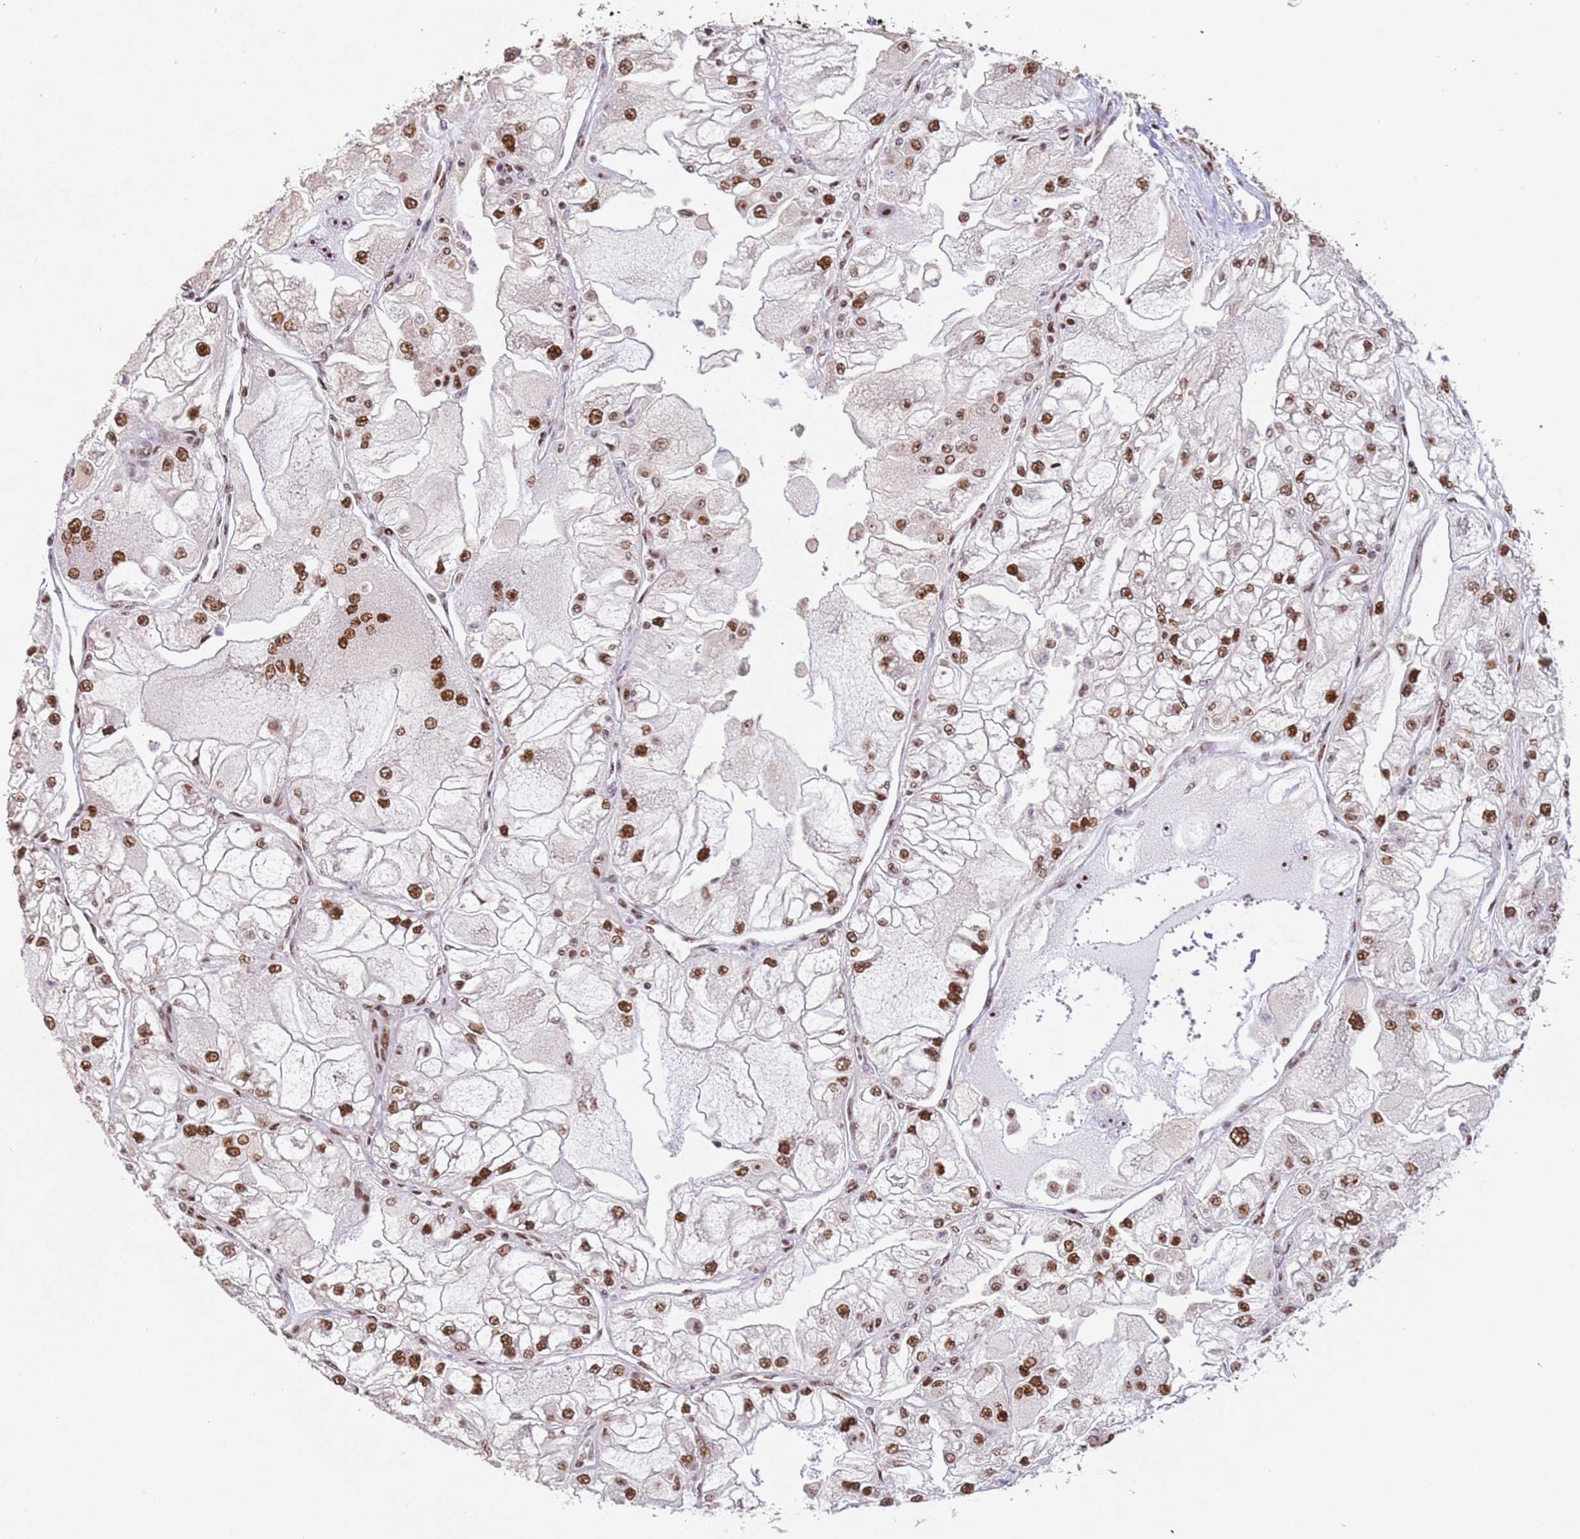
{"staining": {"intensity": "moderate", "quantity": ">75%", "location": "nuclear"}, "tissue": "renal cancer", "cell_type": "Tumor cells", "image_type": "cancer", "snomed": [{"axis": "morphology", "description": "Adenocarcinoma, NOS"}, {"axis": "topography", "description": "Kidney"}], "caption": "IHC micrograph of human renal cancer (adenocarcinoma) stained for a protein (brown), which demonstrates medium levels of moderate nuclear staining in about >75% of tumor cells.", "gene": "ESF1", "patient": {"sex": "female", "age": 72}}